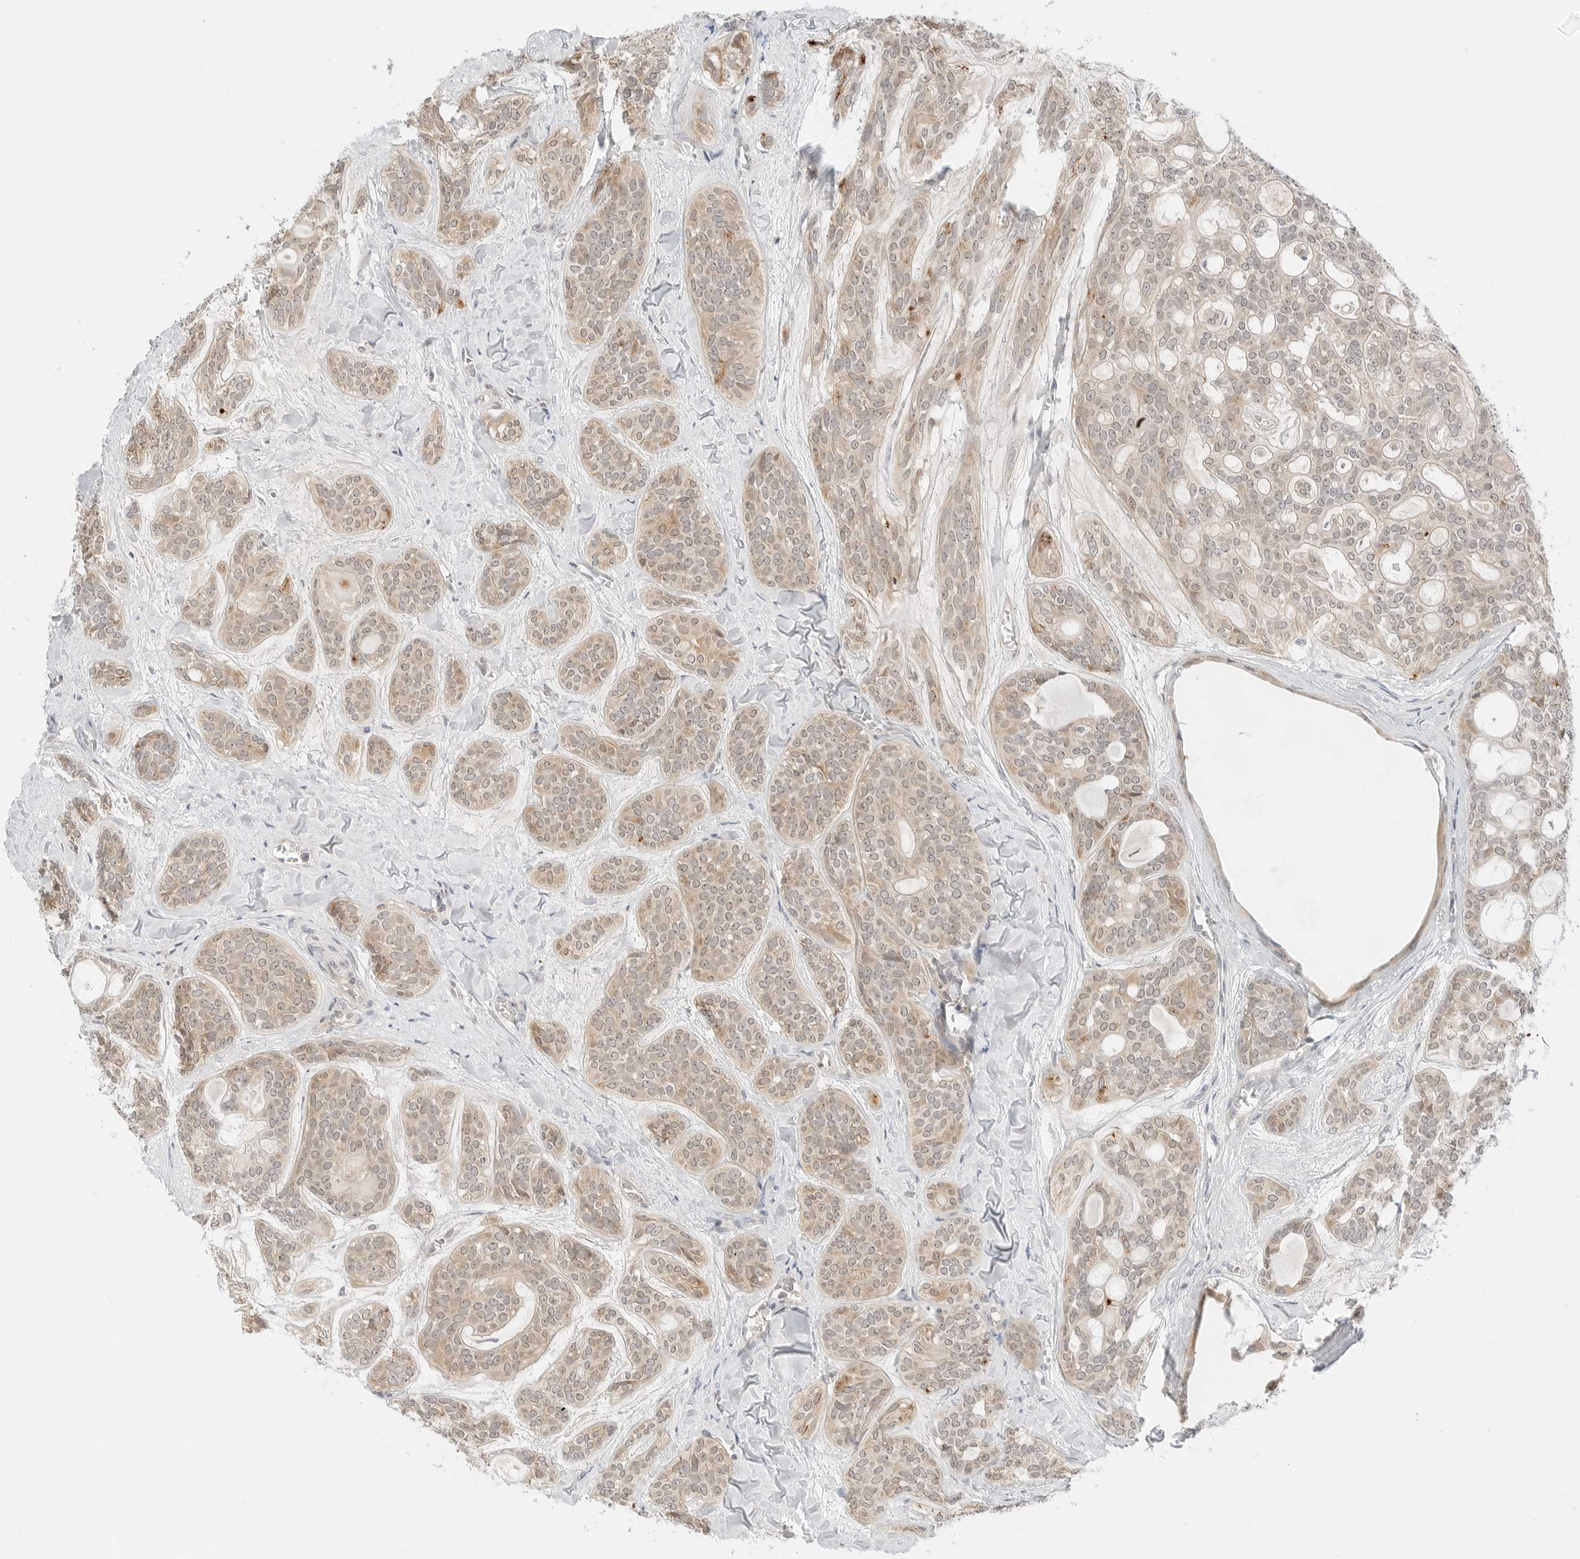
{"staining": {"intensity": "moderate", "quantity": ">75%", "location": "cytoplasmic/membranous"}, "tissue": "head and neck cancer", "cell_type": "Tumor cells", "image_type": "cancer", "snomed": [{"axis": "morphology", "description": "Adenocarcinoma, NOS"}, {"axis": "topography", "description": "Head-Neck"}], "caption": "Head and neck cancer was stained to show a protein in brown. There is medium levels of moderate cytoplasmic/membranous staining in about >75% of tumor cells.", "gene": "IQCC", "patient": {"sex": "male", "age": 66}}